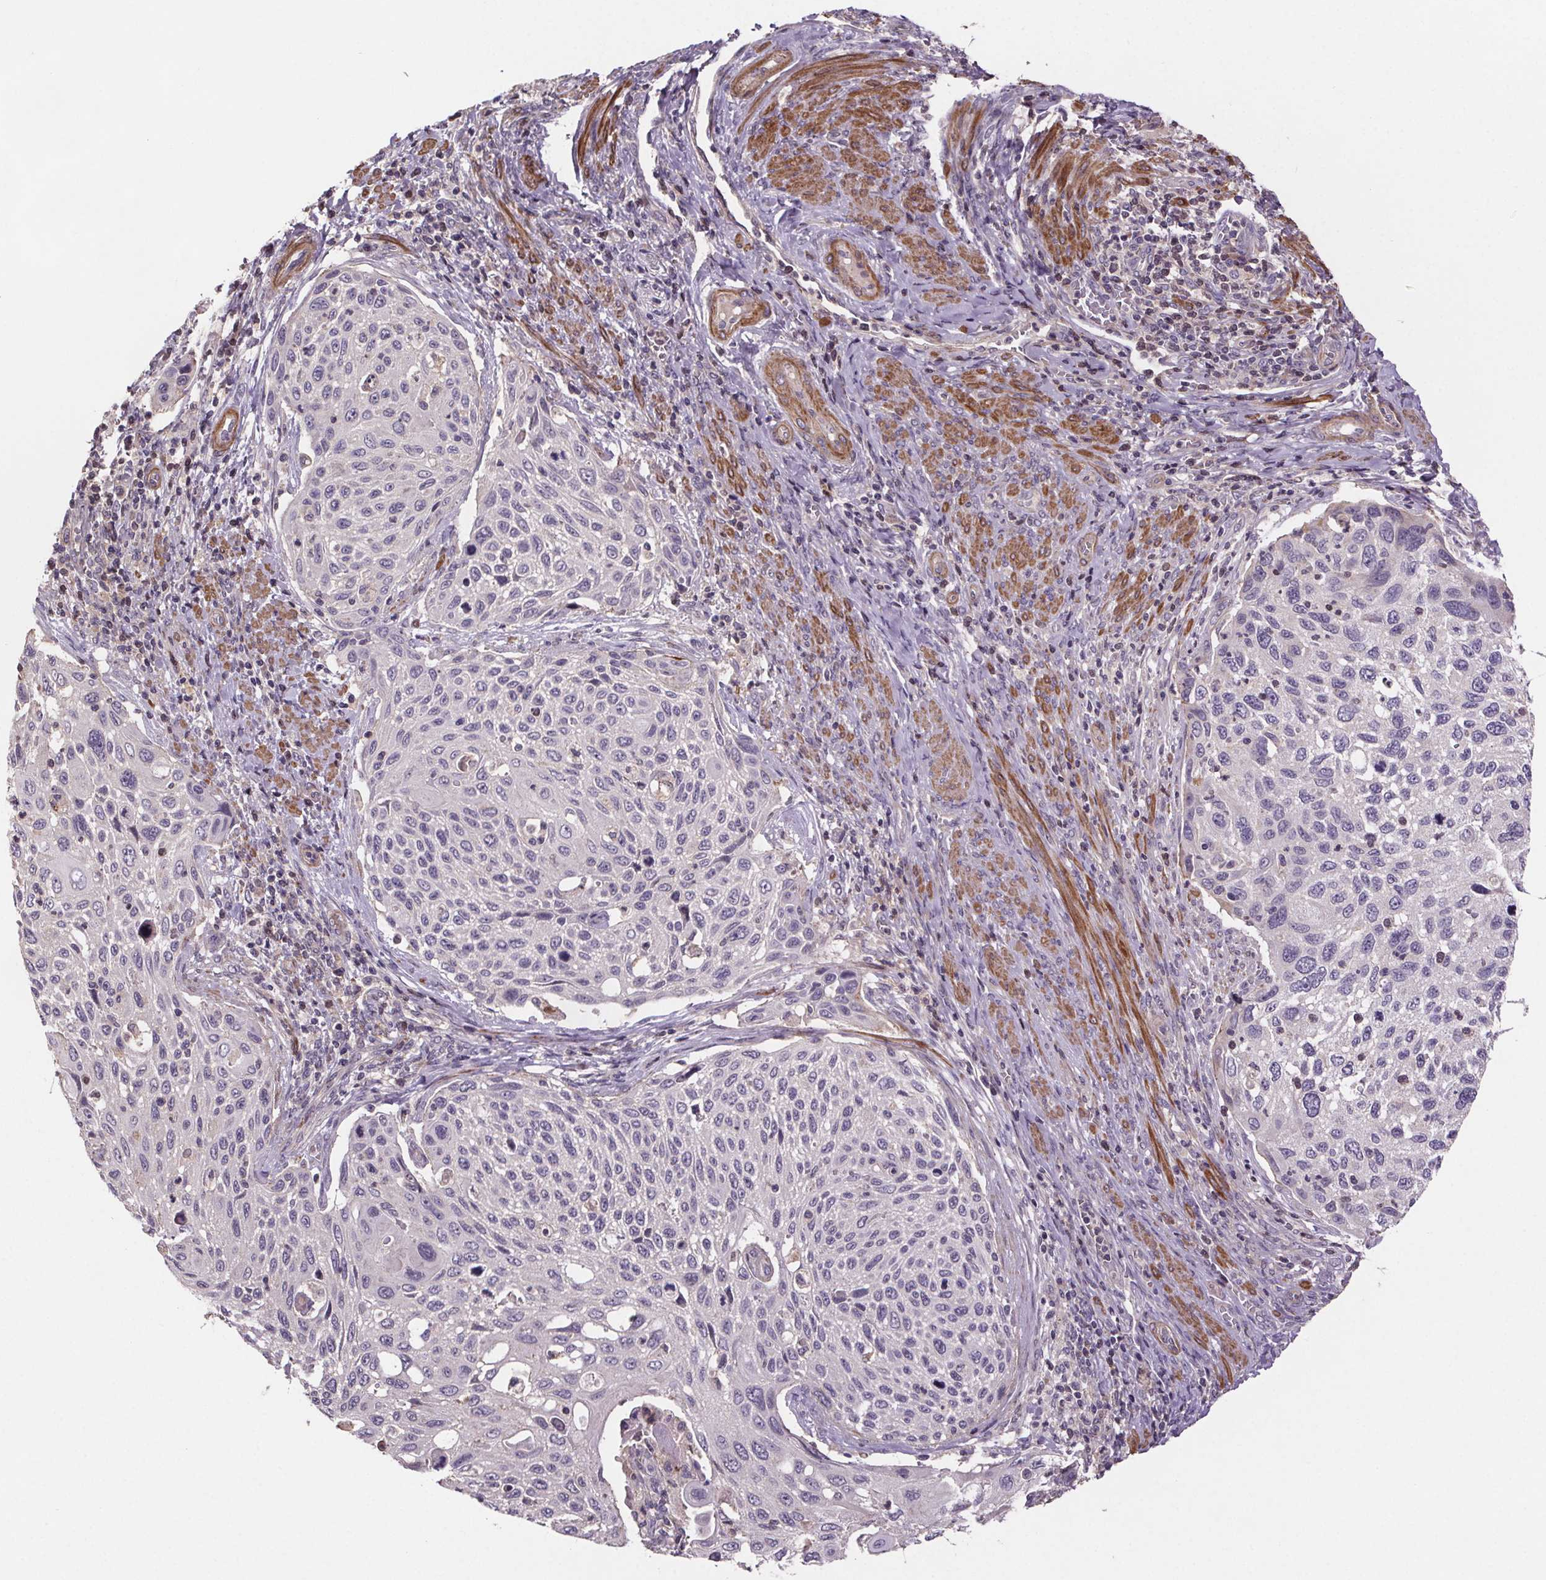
{"staining": {"intensity": "negative", "quantity": "none", "location": "none"}, "tissue": "cervical cancer", "cell_type": "Tumor cells", "image_type": "cancer", "snomed": [{"axis": "morphology", "description": "Squamous cell carcinoma, NOS"}, {"axis": "topography", "description": "Cervix"}], "caption": "Immunohistochemistry (IHC) micrograph of neoplastic tissue: cervical cancer stained with DAB (3,3'-diaminobenzidine) shows no significant protein expression in tumor cells.", "gene": "CLN3", "patient": {"sex": "female", "age": 49}}